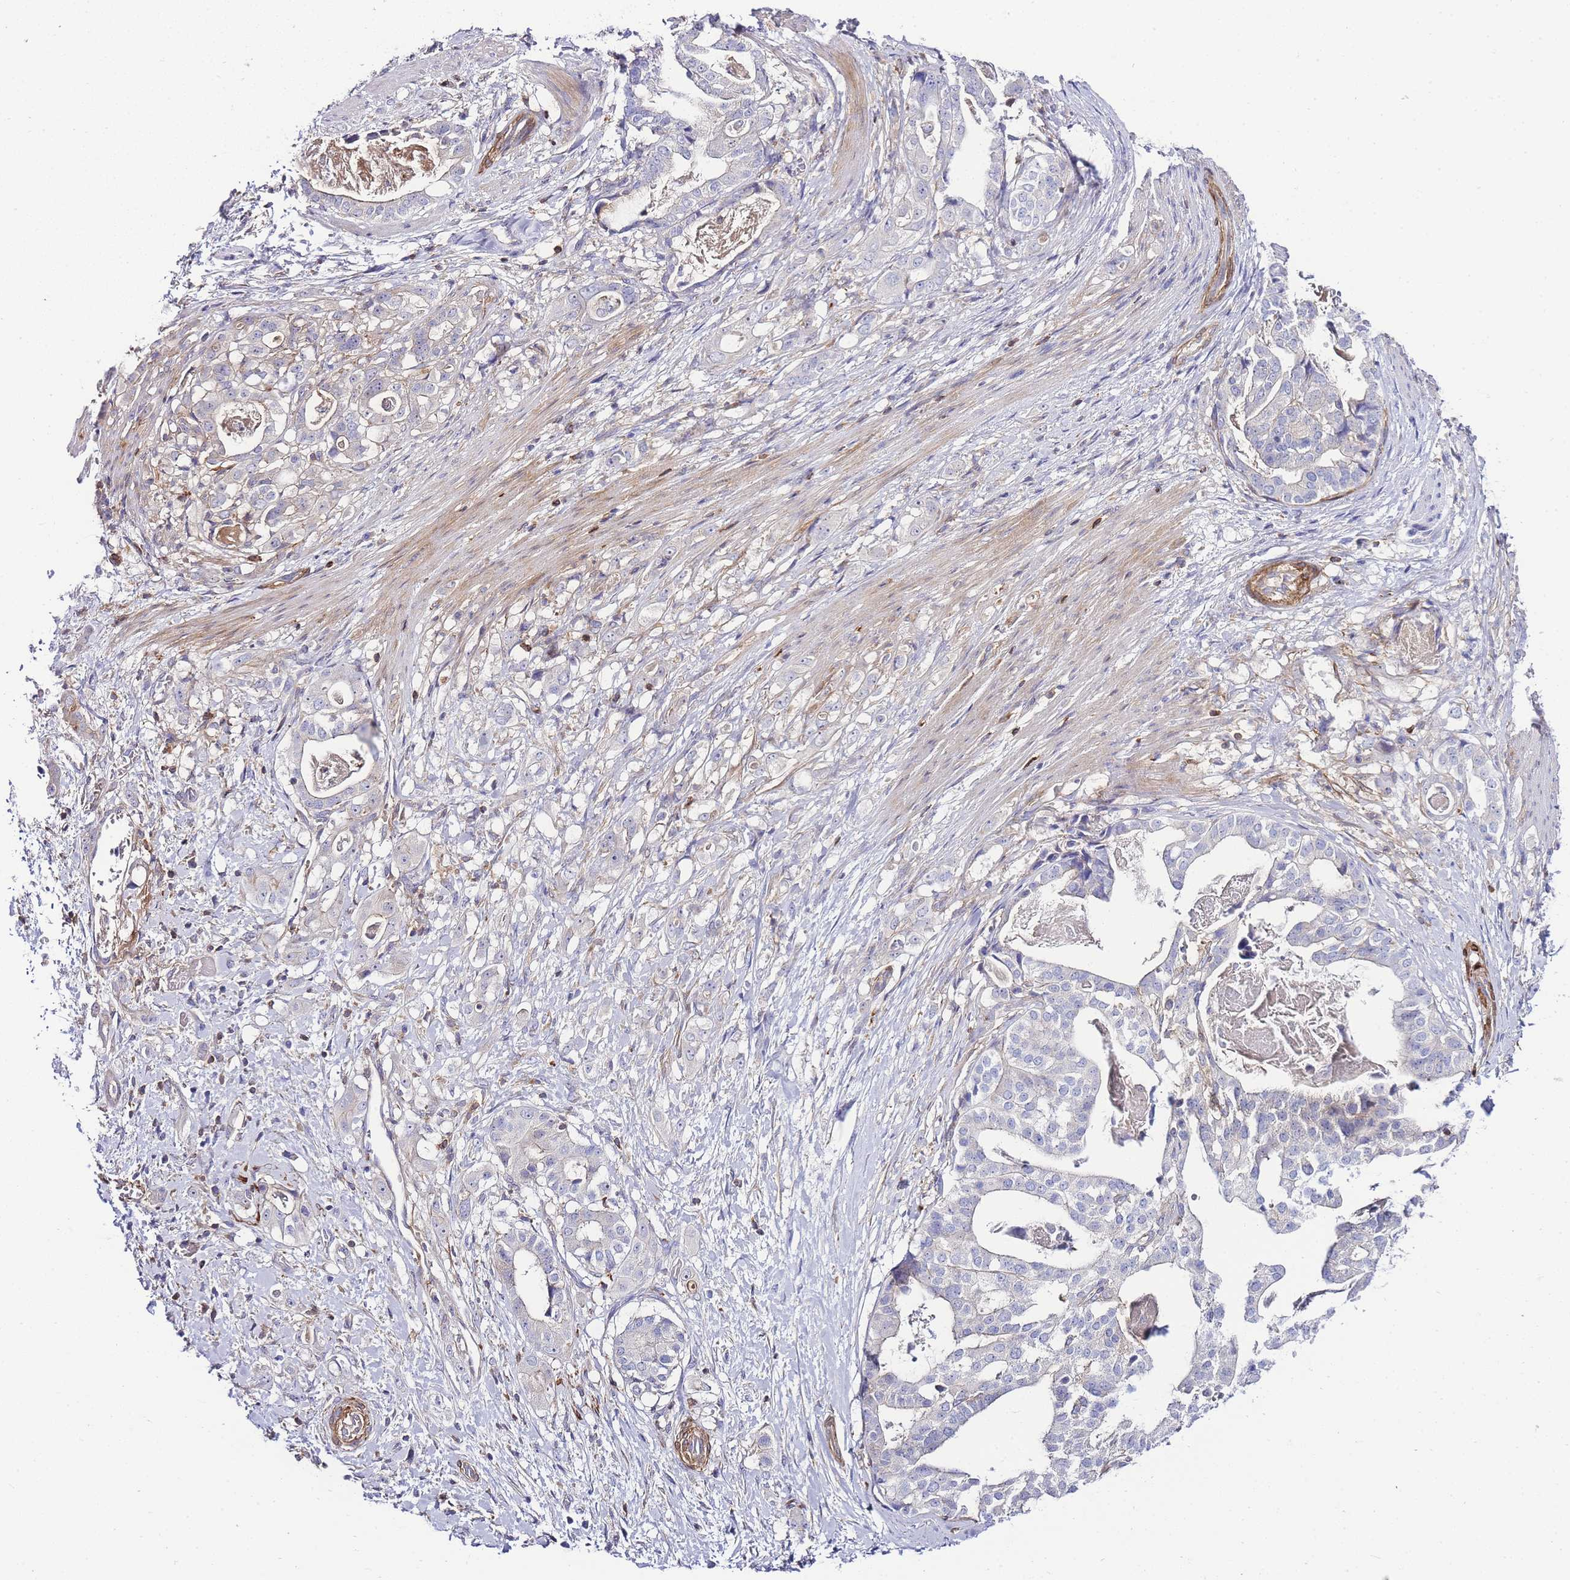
{"staining": {"intensity": "negative", "quantity": "none", "location": "none"}, "tissue": "stomach cancer", "cell_type": "Tumor cells", "image_type": "cancer", "snomed": [{"axis": "morphology", "description": "Adenocarcinoma, NOS"}, {"axis": "topography", "description": "Stomach"}], "caption": "Immunohistochemistry photomicrograph of adenocarcinoma (stomach) stained for a protein (brown), which exhibits no expression in tumor cells. (Brightfield microscopy of DAB (3,3'-diaminobenzidine) immunohistochemistry (IHC) at high magnification).", "gene": "FBN3", "patient": {"sex": "male", "age": 48}}